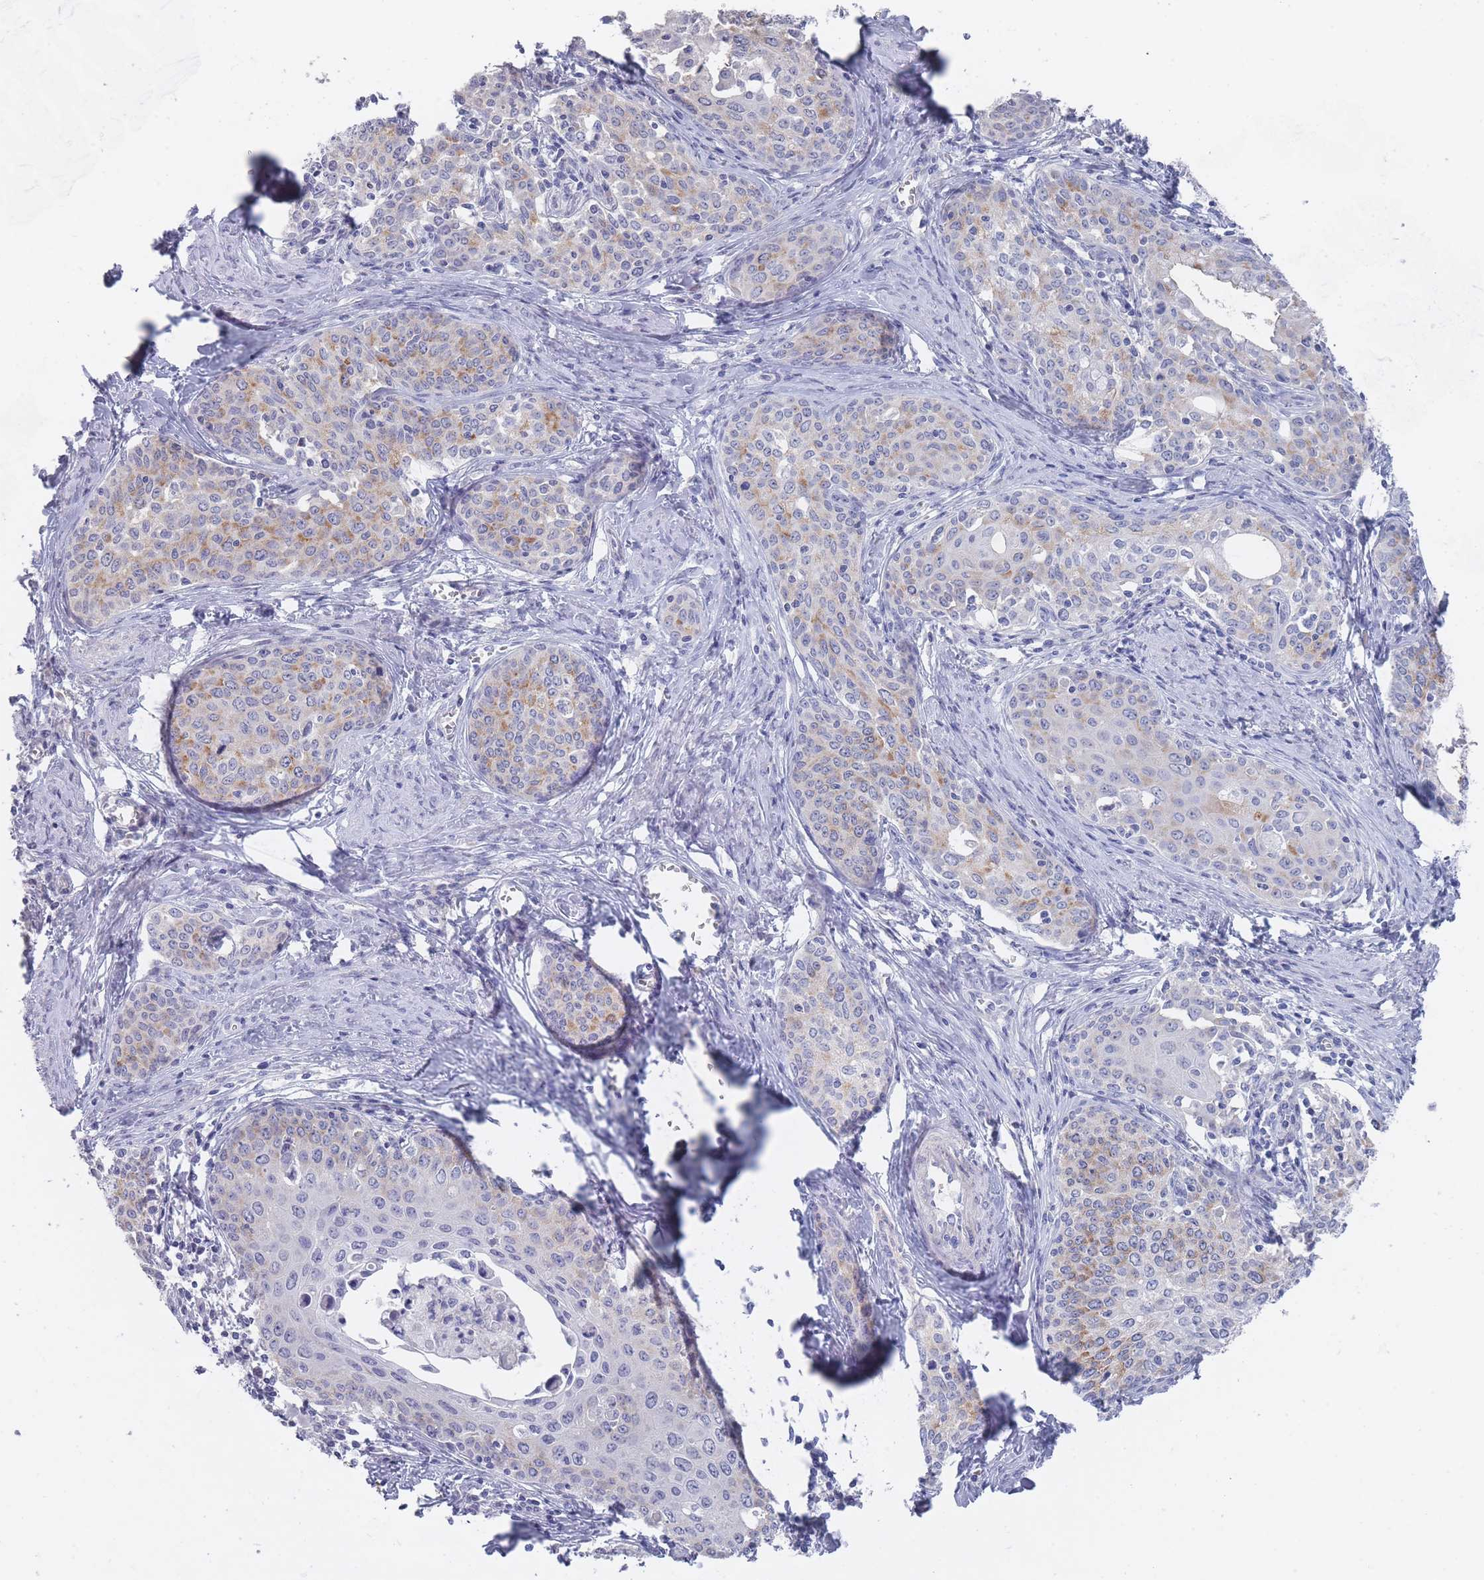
{"staining": {"intensity": "weak", "quantity": "<25%", "location": "cytoplasmic/membranous"}, "tissue": "cervical cancer", "cell_type": "Tumor cells", "image_type": "cancer", "snomed": [{"axis": "morphology", "description": "Squamous cell carcinoma, NOS"}, {"axis": "morphology", "description": "Adenocarcinoma, NOS"}, {"axis": "topography", "description": "Cervix"}], "caption": "This is a image of immunohistochemistry (IHC) staining of cervical squamous cell carcinoma, which shows no expression in tumor cells.", "gene": "PIGU", "patient": {"sex": "female", "age": 52}}